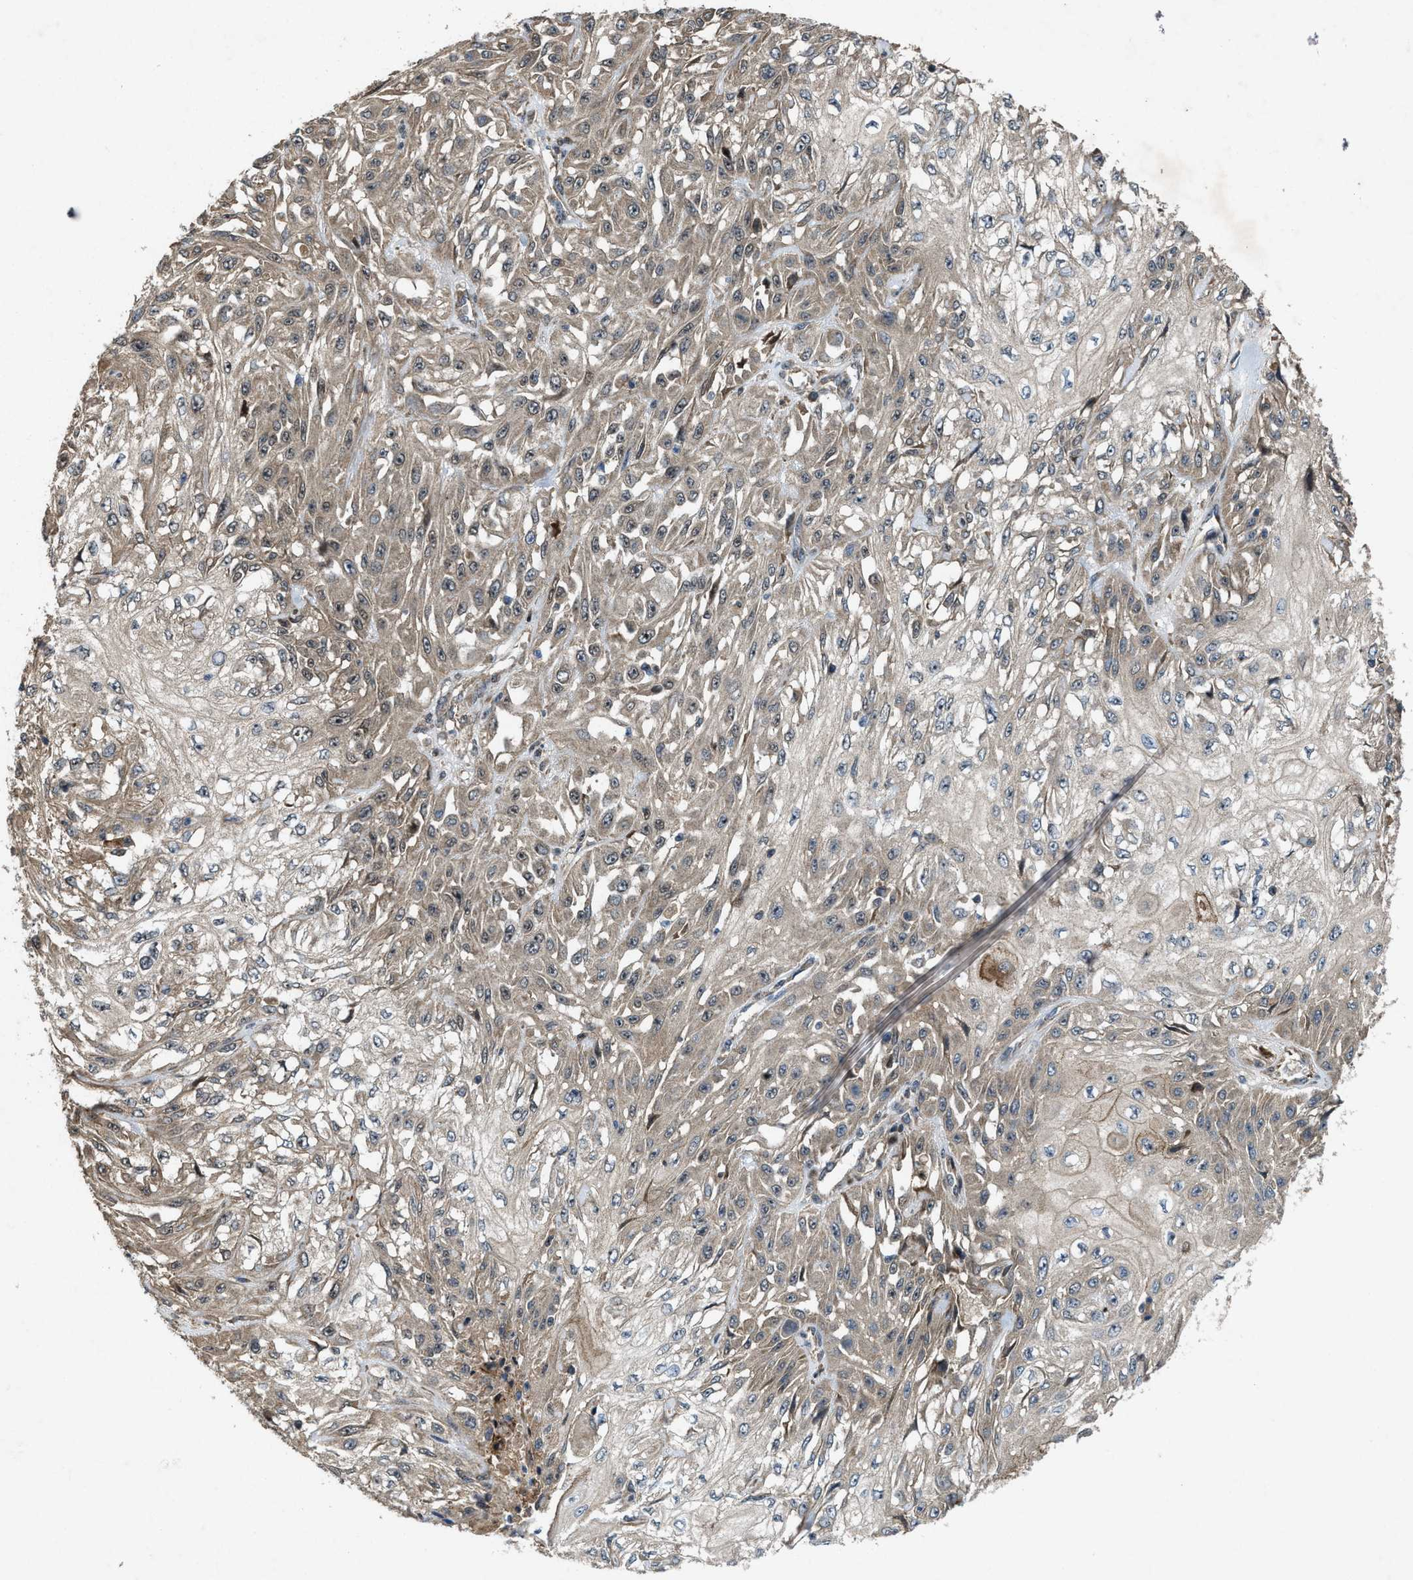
{"staining": {"intensity": "weak", "quantity": ">75%", "location": "cytoplasmic/membranous,nuclear"}, "tissue": "skin cancer", "cell_type": "Tumor cells", "image_type": "cancer", "snomed": [{"axis": "morphology", "description": "Squamous cell carcinoma, NOS"}, {"axis": "morphology", "description": "Squamous cell carcinoma, metastatic, NOS"}, {"axis": "topography", "description": "Skin"}, {"axis": "topography", "description": "Lymph node"}], "caption": "A high-resolution photomicrograph shows immunohistochemistry (IHC) staining of skin squamous cell carcinoma, which shows weak cytoplasmic/membranous and nuclear staining in approximately >75% of tumor cells. The staining was performed using DAB to visualize the protein expression in brown, while the nuclei were stained in blue with hematoxylin (Magnification: 20x).", "gene": "PDP2", "patient": {"sex": "male", "age": 75}}